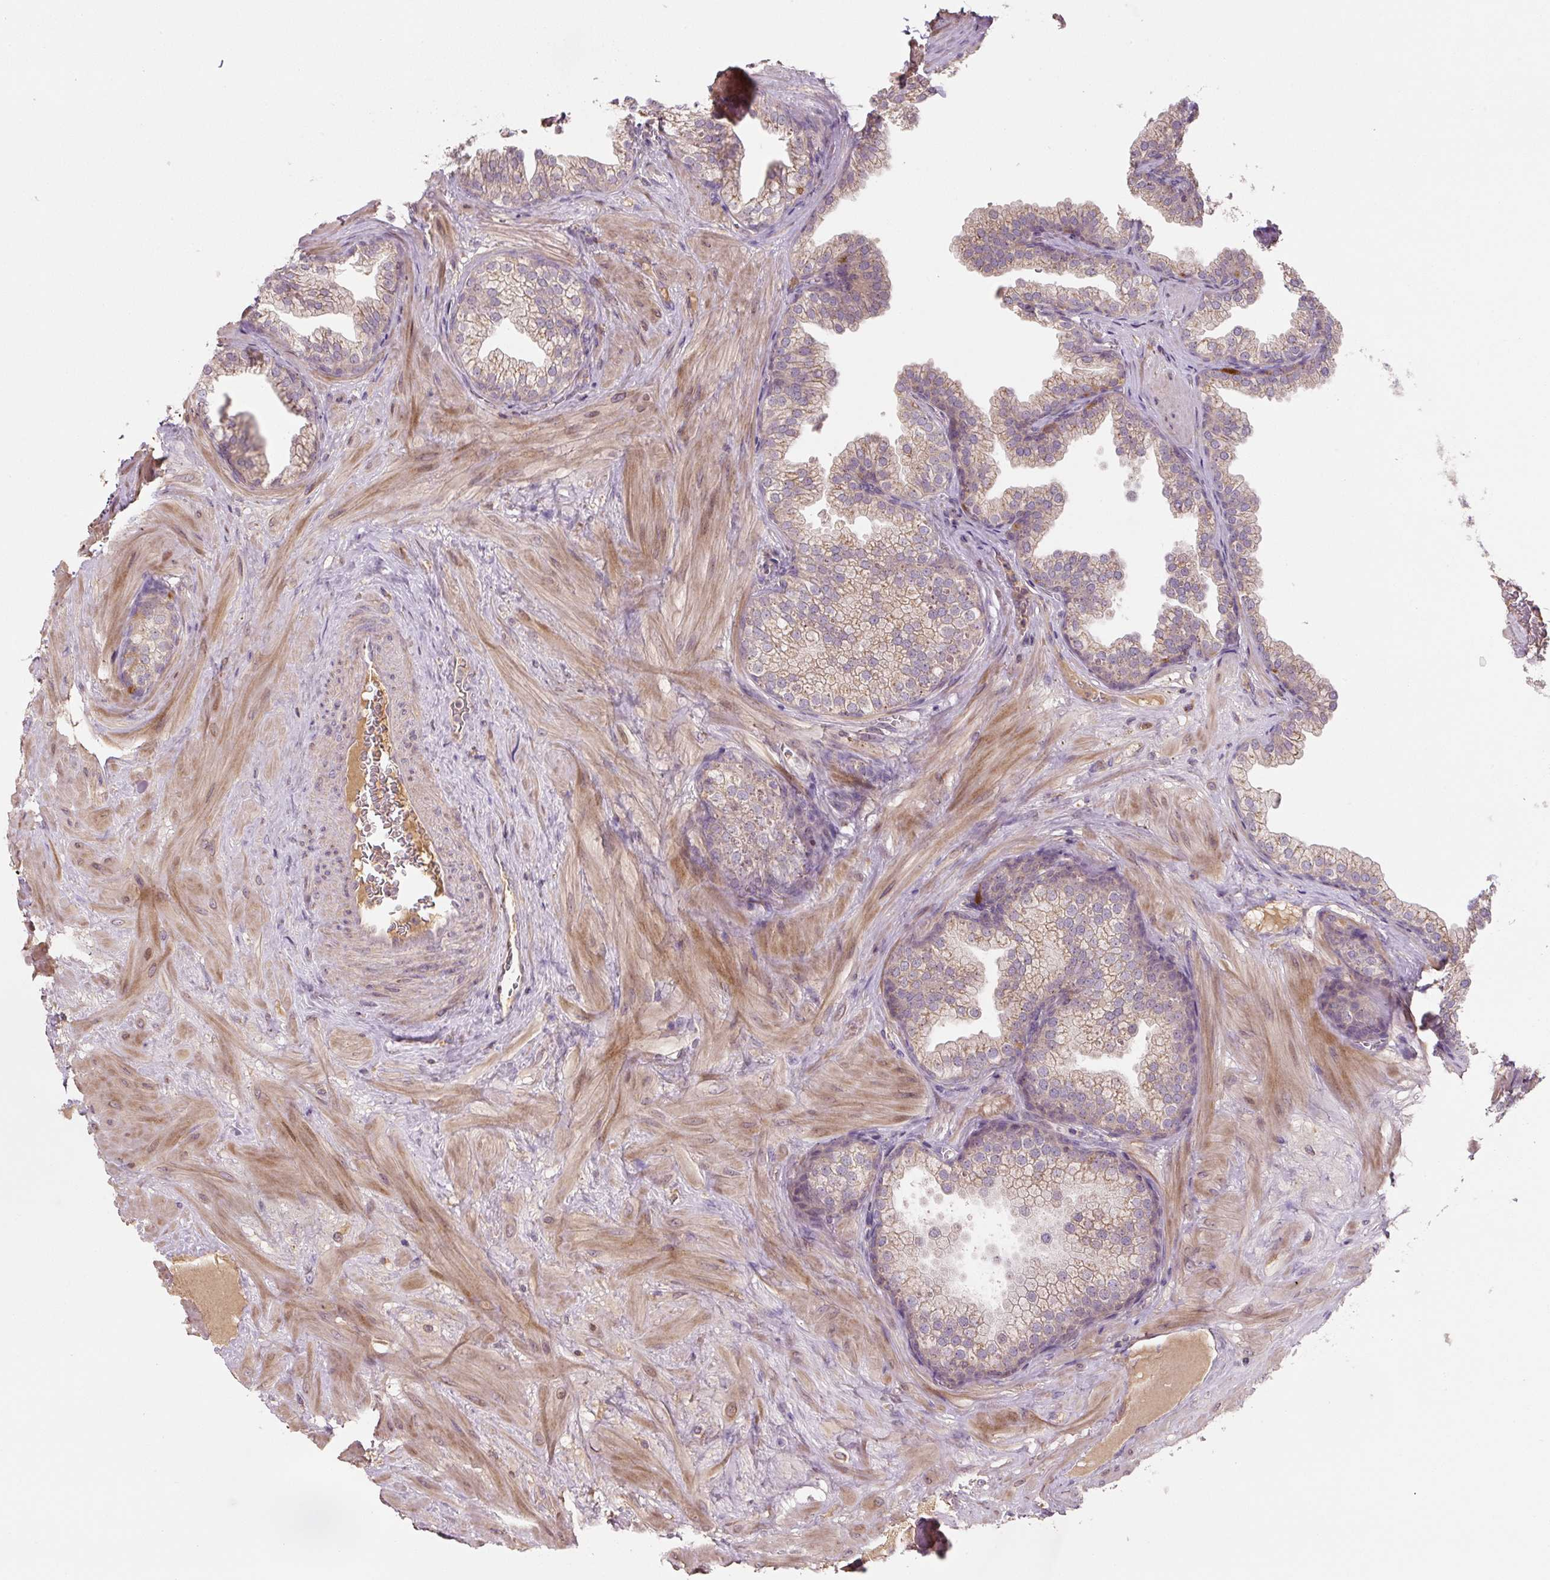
{"staining": {"intensity": "weak", "quantity": "25%-75%", "location": "cytoplasmic/membranous"}, "tissue": "prostate", "cell_type": "Glandular cells", "image_type": "normal", "snomed": [{"axis": "morphology", "description": "Normal tissue, NOS"}, {"axis": "topography", "description": "Prostate"}], "caption": "Prostate stained with IHC displays weak cytoplasmic/membranous expression in about 25%-75% of glandular cells.", "gene": "C2orf73", "patient": {"sex": "male", "age": 37}}